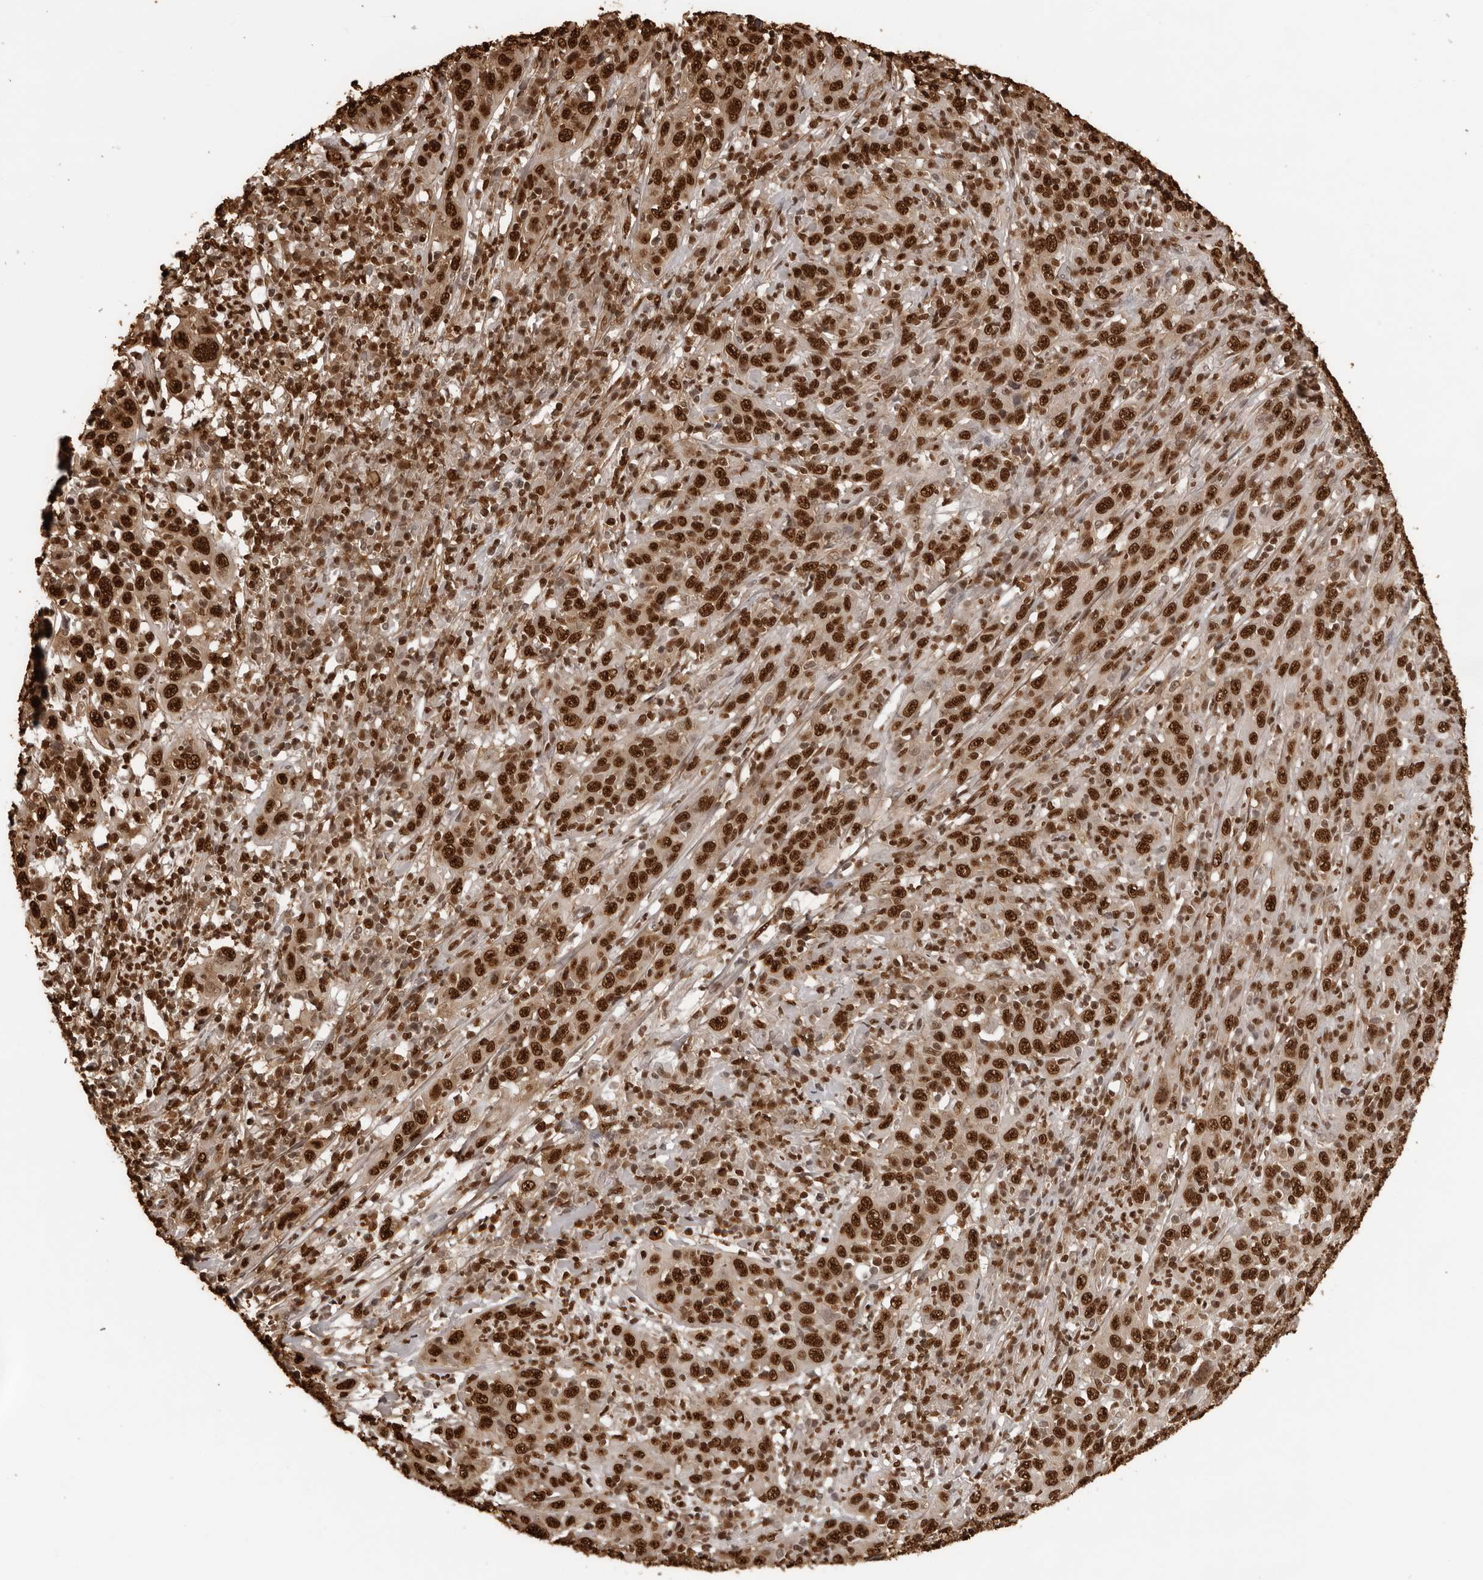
{"staining": {"intensity": "strong", "quantity": ">75%", "location": "nuclear"}, "tissue": "cervical cancer", "cell_type": "Tumor cells", "image_type": "cancer", "snomed": [{"axis": "morphology", "description": "Squamous cell carcinoma, NOS"}, {"axis": "topography", "description": "Cervix"}], "caption": "This photomicrograph reveals immunohistochemistry (IHC) staining of cervical cancer, with high strong nuclear expression in approximately >75% of tumor cells.", "gene": "ZFP91", "patient": {"sex": "female", "age": 46}}